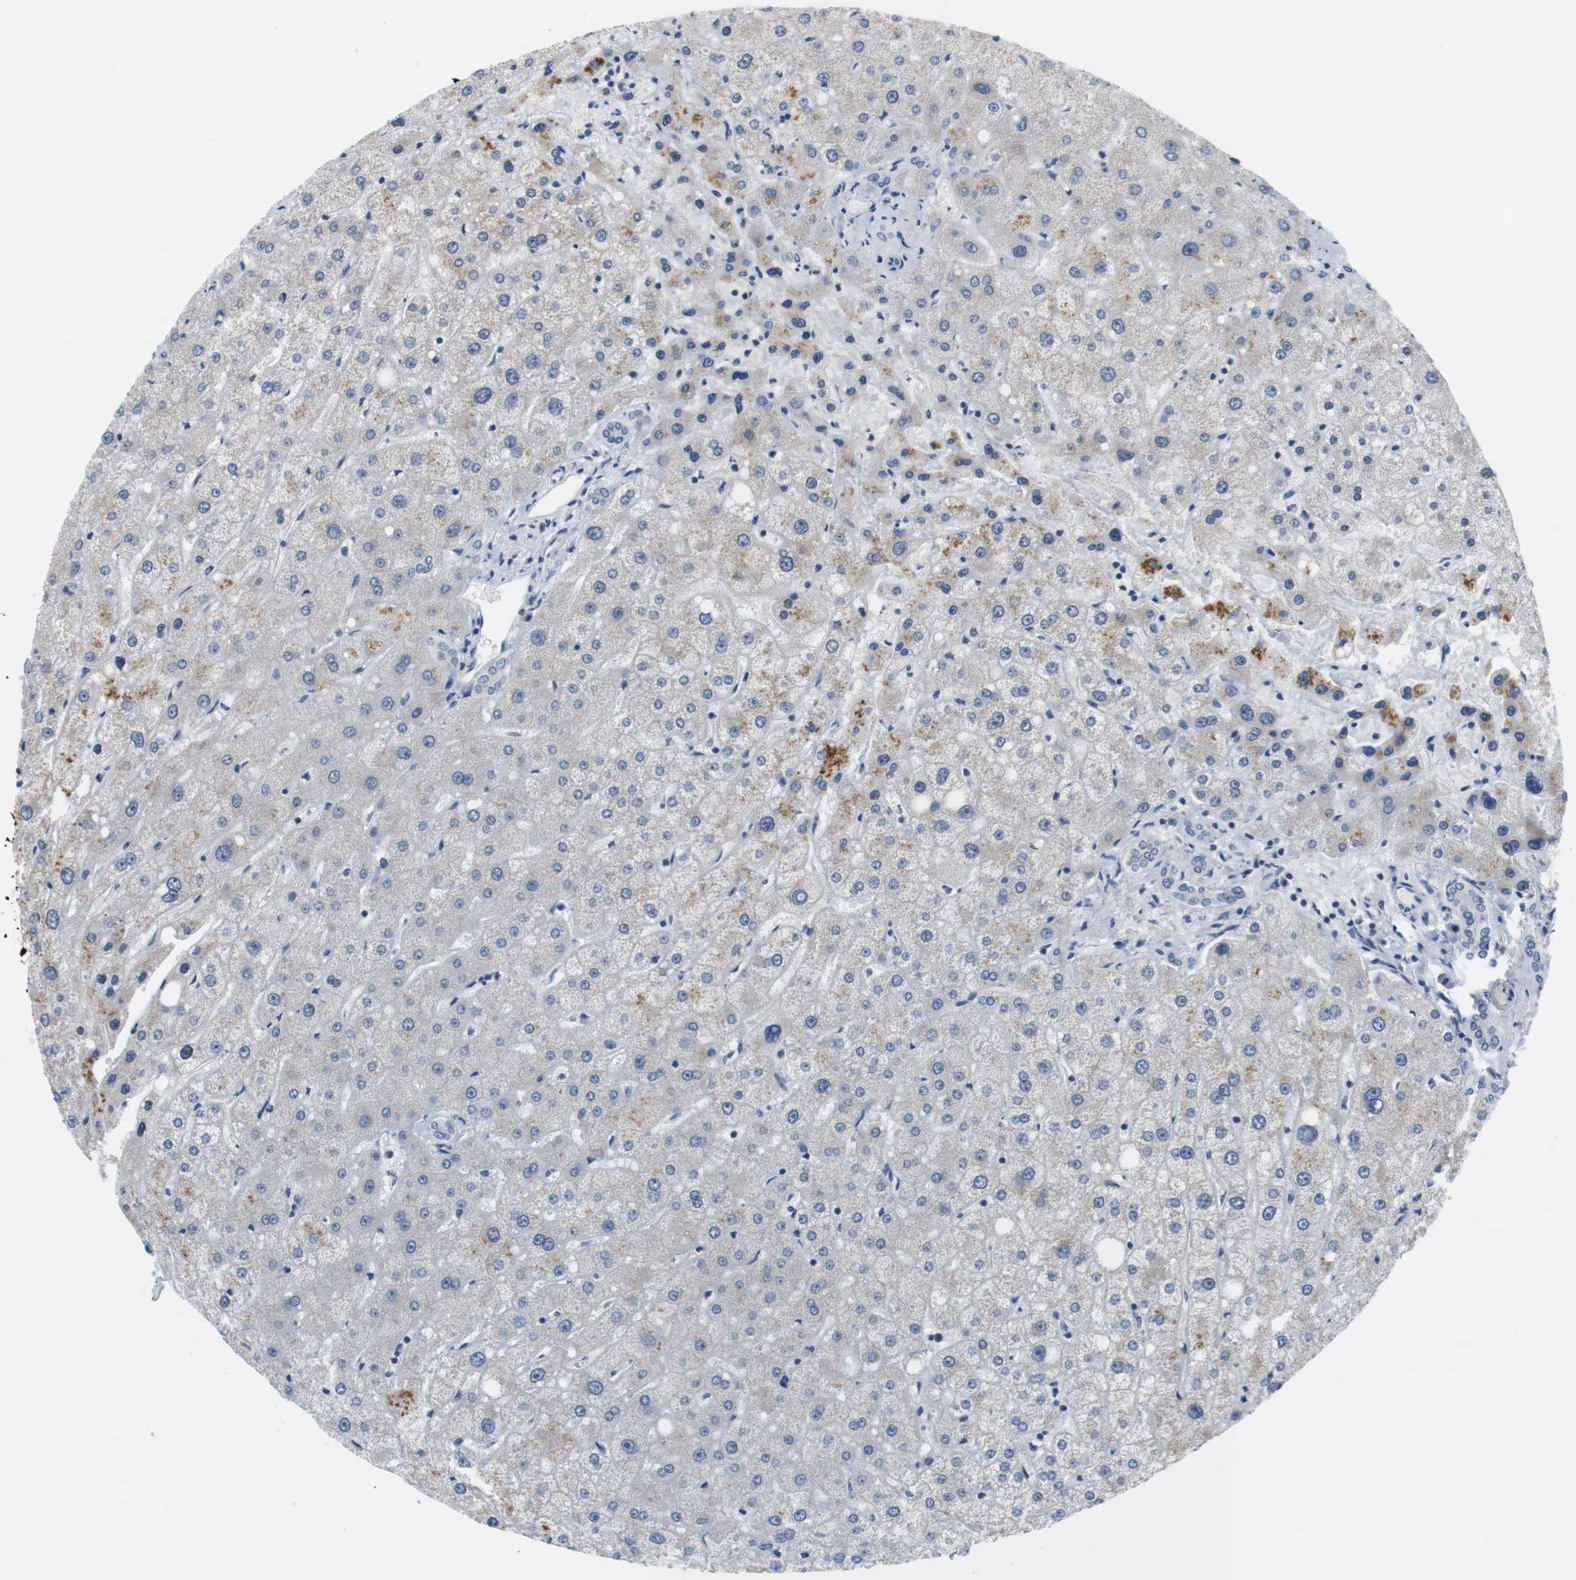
{"staining": {"intensity": "negative", "quantity": "none", "location": "none"}, "tissue": "liver", "cell_type": "Cholangiocytes", "image_type": "normal", "snomed": [{"axis": "morphology", "description": "Normal tissue, NOS"}, {"axis": "topography", "description": "Liver"}], "caption": "IHC micrograph of unremarkable liver stained for a protein (brown), which reveals no expression in cholangiocytes.", "gene": "WNT7A", "patient": {"sex": "male", "age": 73}}